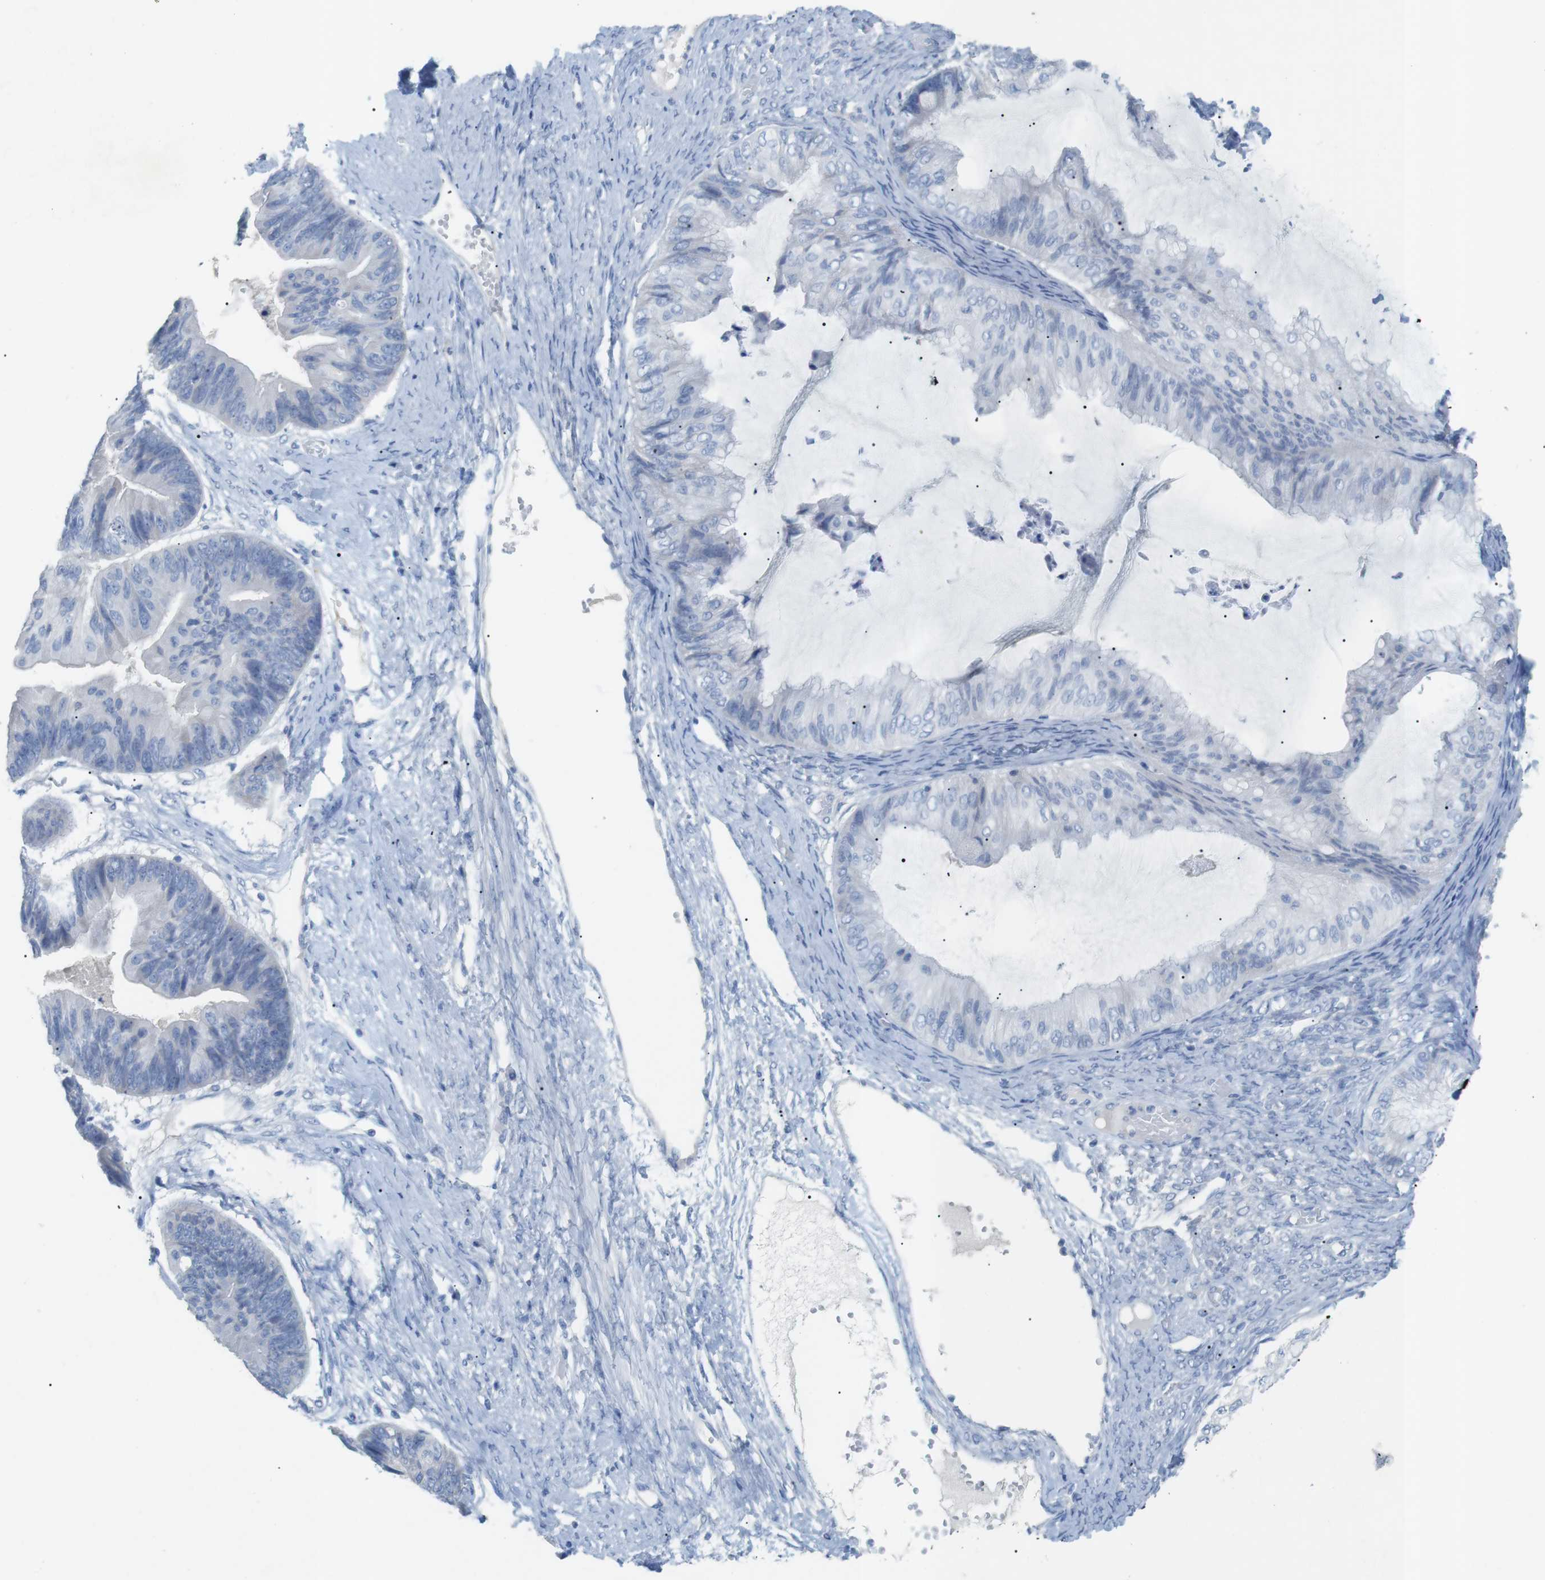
{"staining": {"intensity": "negative", "quantity": "none", "location": "none"}, "tissue": "ovarian cancer", "cell_type": "Tumor cells", "image_type": "cancer", "snomed": [{"axis": "morphology", "description": "Cystadenocarcinoma, mucinous, NOS"}, {"axis": "topography", "description": "Ovary"}], "caption": "Tumor cells show no significant expression in ovarian cancer (mucinous cystadenocarcinoma).", "gene": "SALL4", "patient": {"sex": "female", "age": 61}}